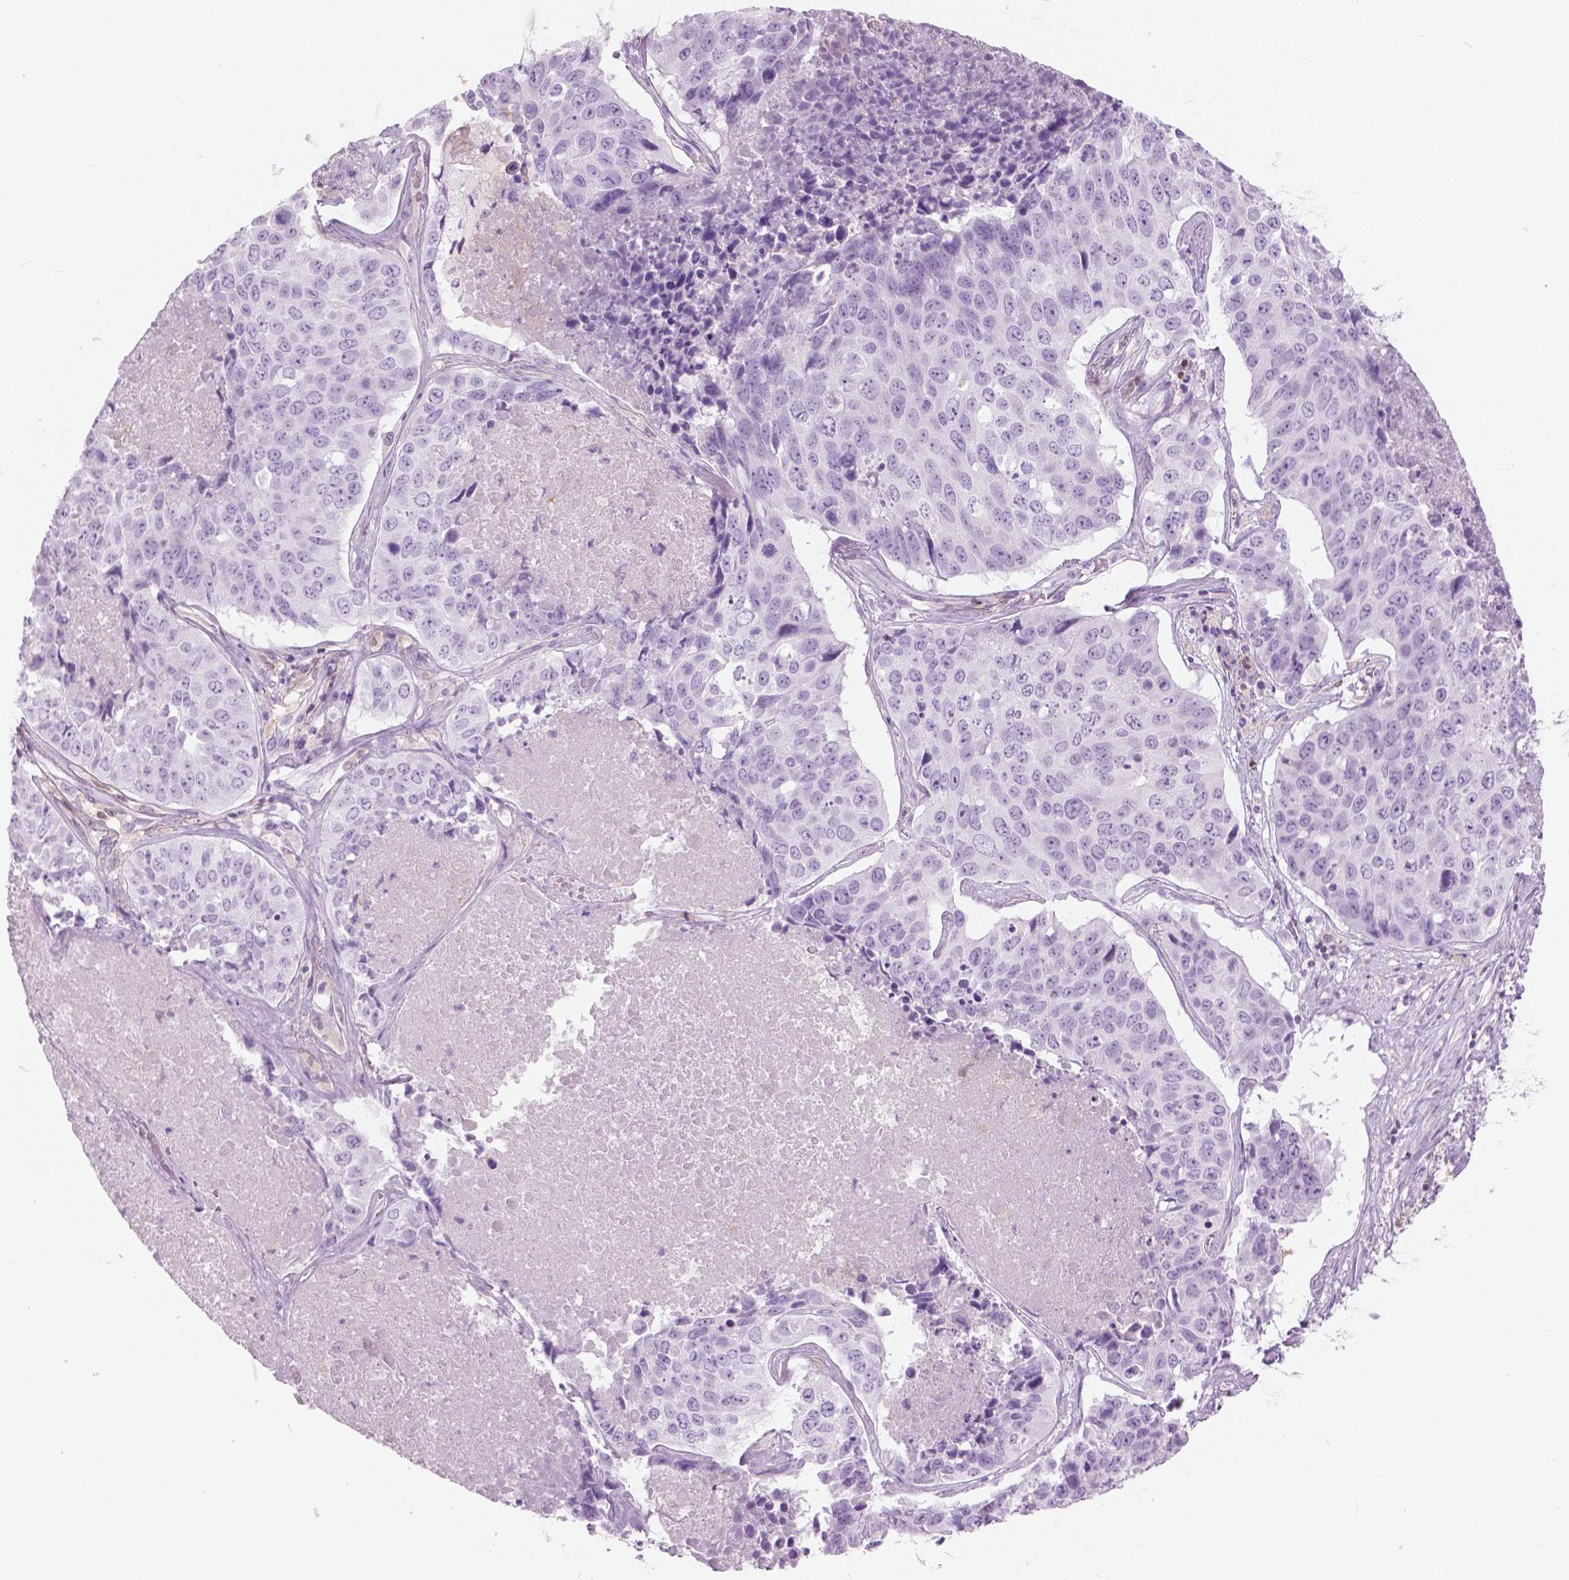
{"staining": {"intensity": "negative", "quantity": "none", "location": "none"}, "tissue": "lung cancer", "cell_type": "Tumor cells", "image_type": "cancer", "snomed": [{"axis": "morphology", "description": "Normal tissue, NOS"}, {"axis": "morphology", "description": "Squamous cell carcinoma, NOS"}, {"axis": "topography", "description": "Bronchus"}, {"axis": "topography", "description": "Lung"}], "caption": "Squamous cell carcinoma (lung) was stained to show a protein in brown. There is no significant expression in tumor cells. The staining is performed using DAB brown chromogen with nuclei counter-stained in using hematoxylin.", "gene": "GALM", "patient": {"sex": "male", "age": 64}}